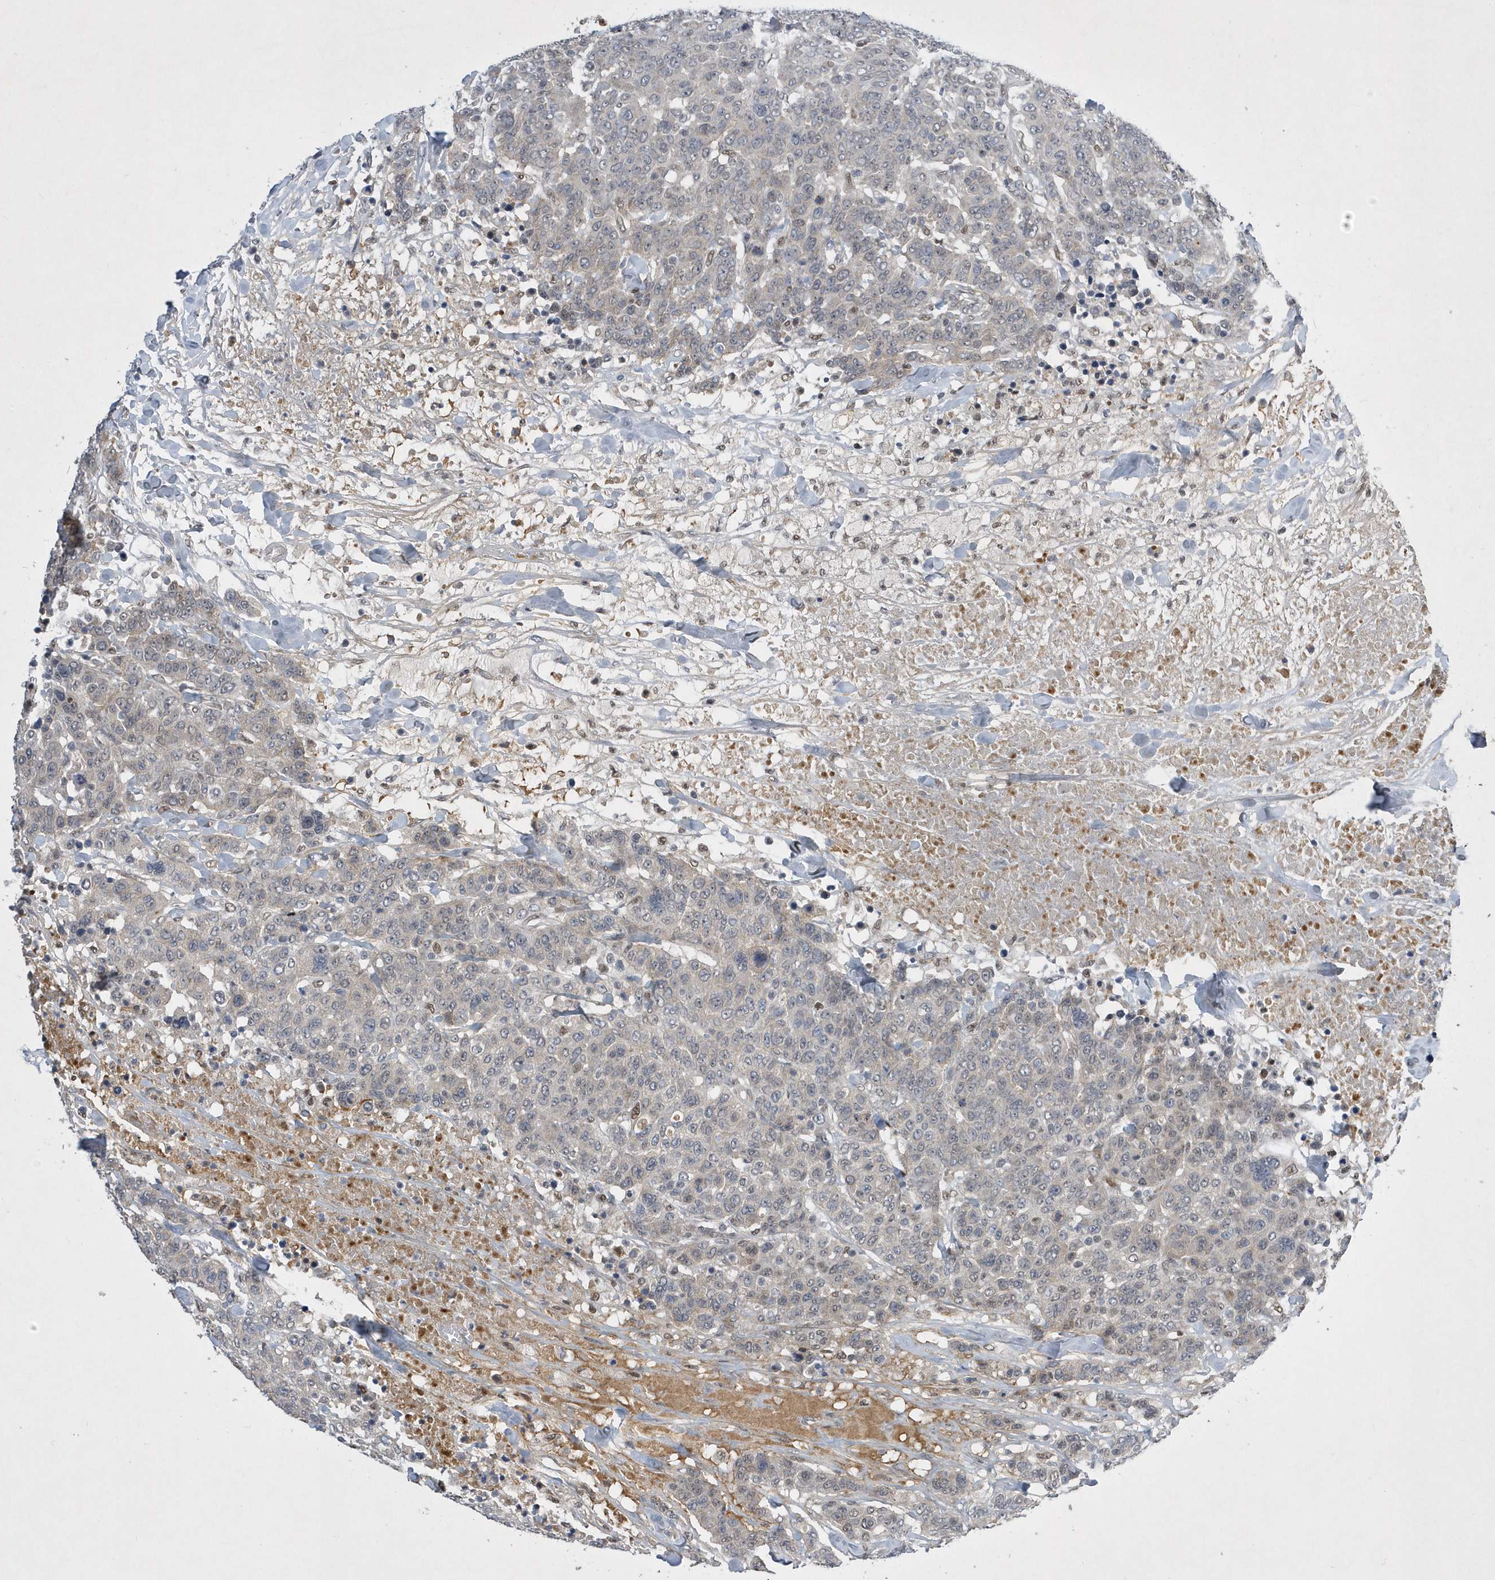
{"staining": {"intensity": "negative", "quantity": "none", "location": "none"}, "tissue": "breast cancer", "cell_type": "Tumor cells", "image_type": "cancer", "snomed": [{"axis": "morphology", "description": "Duct carcinoma"}, {"axis": "topography", "description": "Breast"}], "caption": "A histopathology image of breast cancer stained for a protein exhibits no brown staining in tumor cells.", "gene": "FAM217A", "patient": {"sex": "female", "age": 37}}